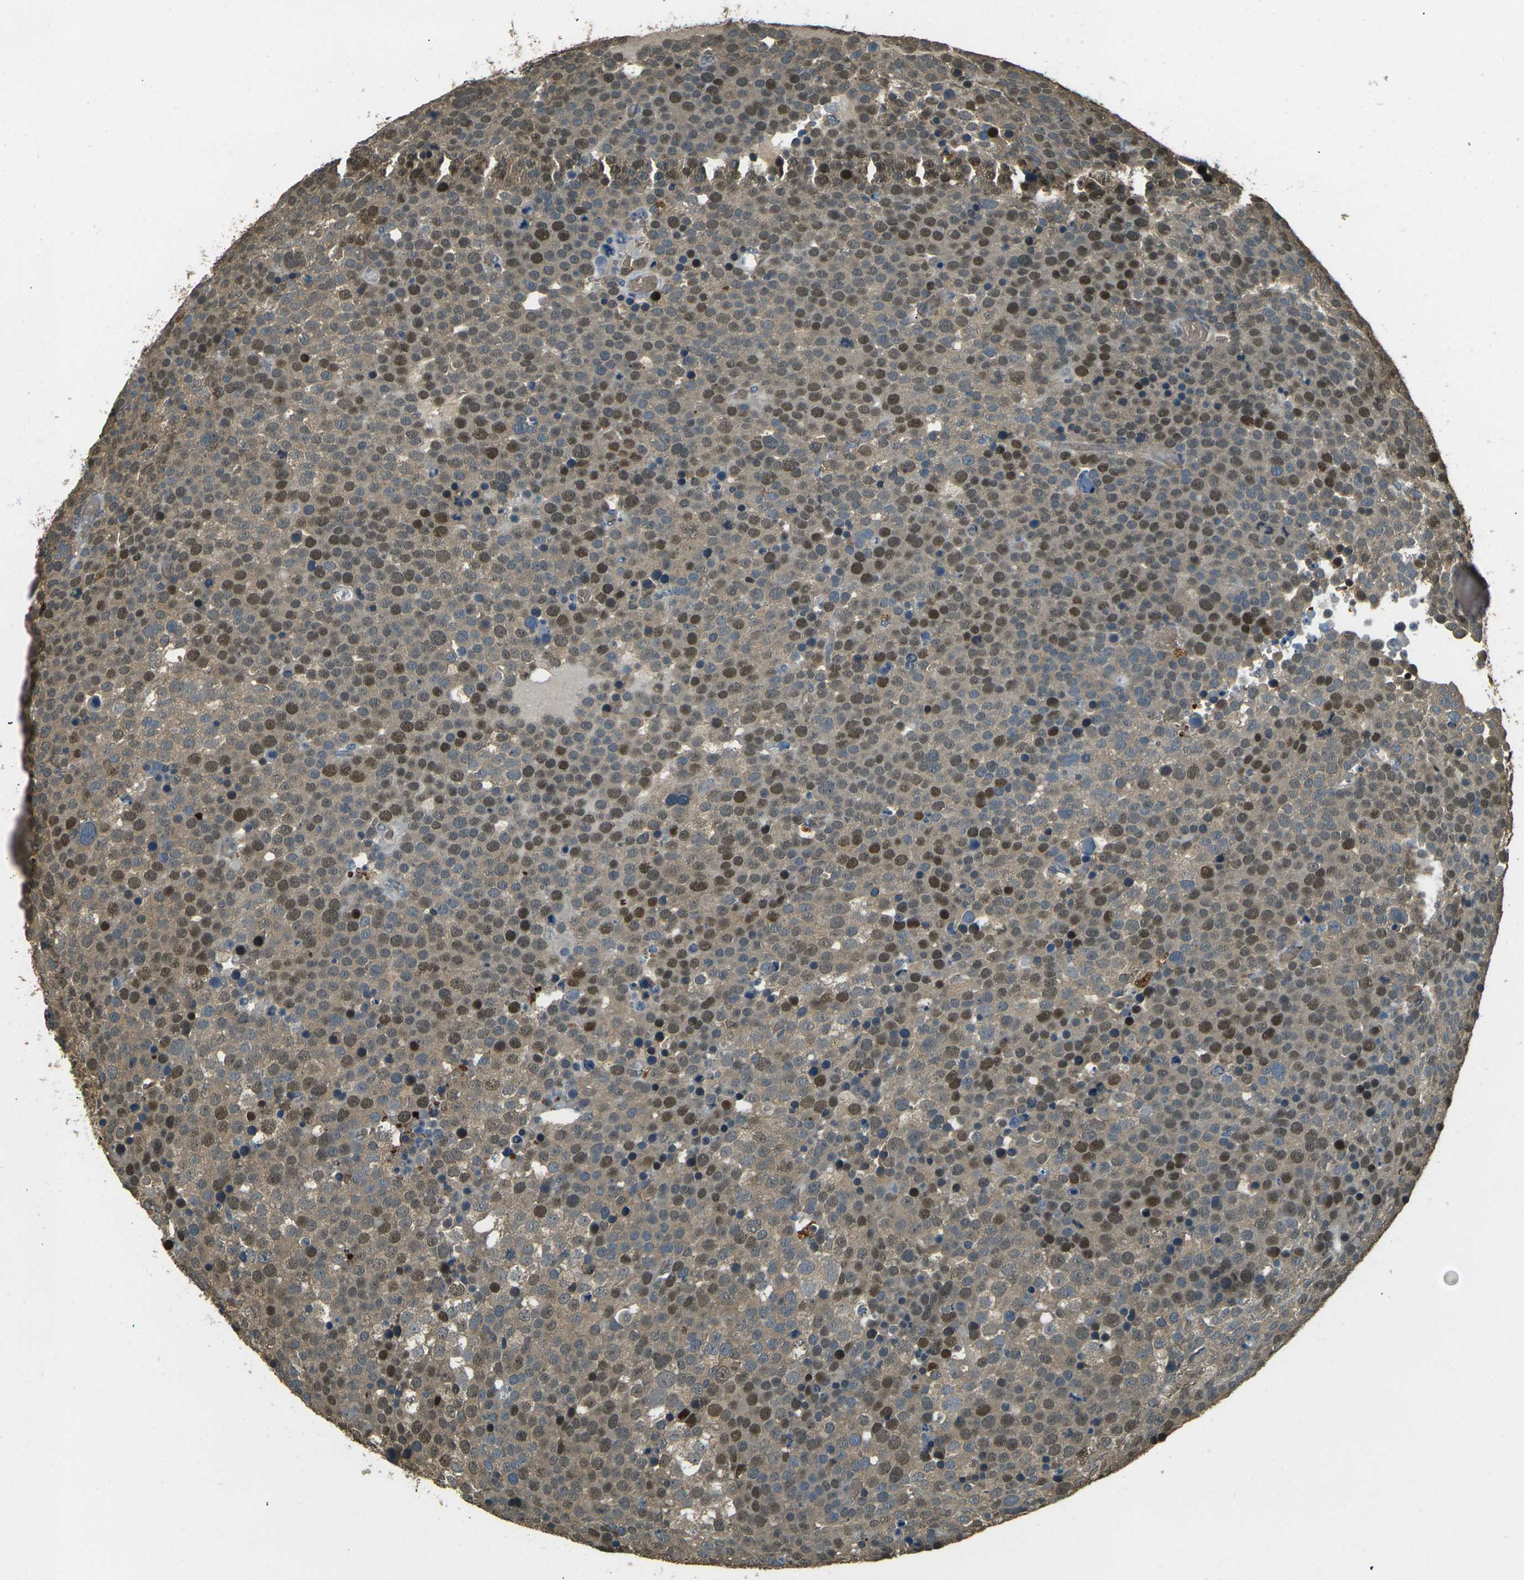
{"staining": {"intensity": "moderate", "quantity": "25%-75%", "location": "cytoplasmic/membranous,nuclear"}, "tissue": "testis cancer", "cell_type": "Tumor cells", "image_type": "cancer", "snomed": [{"axis": "morphology", "description": "Seminoma, NOS"}, {"axis": "topography", "description": "Testis"}], "caption": "Moderate cytoplasmic/membranous and nuclear staining for a protein is present in about 25%-75% of tumor cells of testis seminoma using immunohistochemistry.", "gene": "TOR1A", "patient": {"sex": "male", "age": 71}}